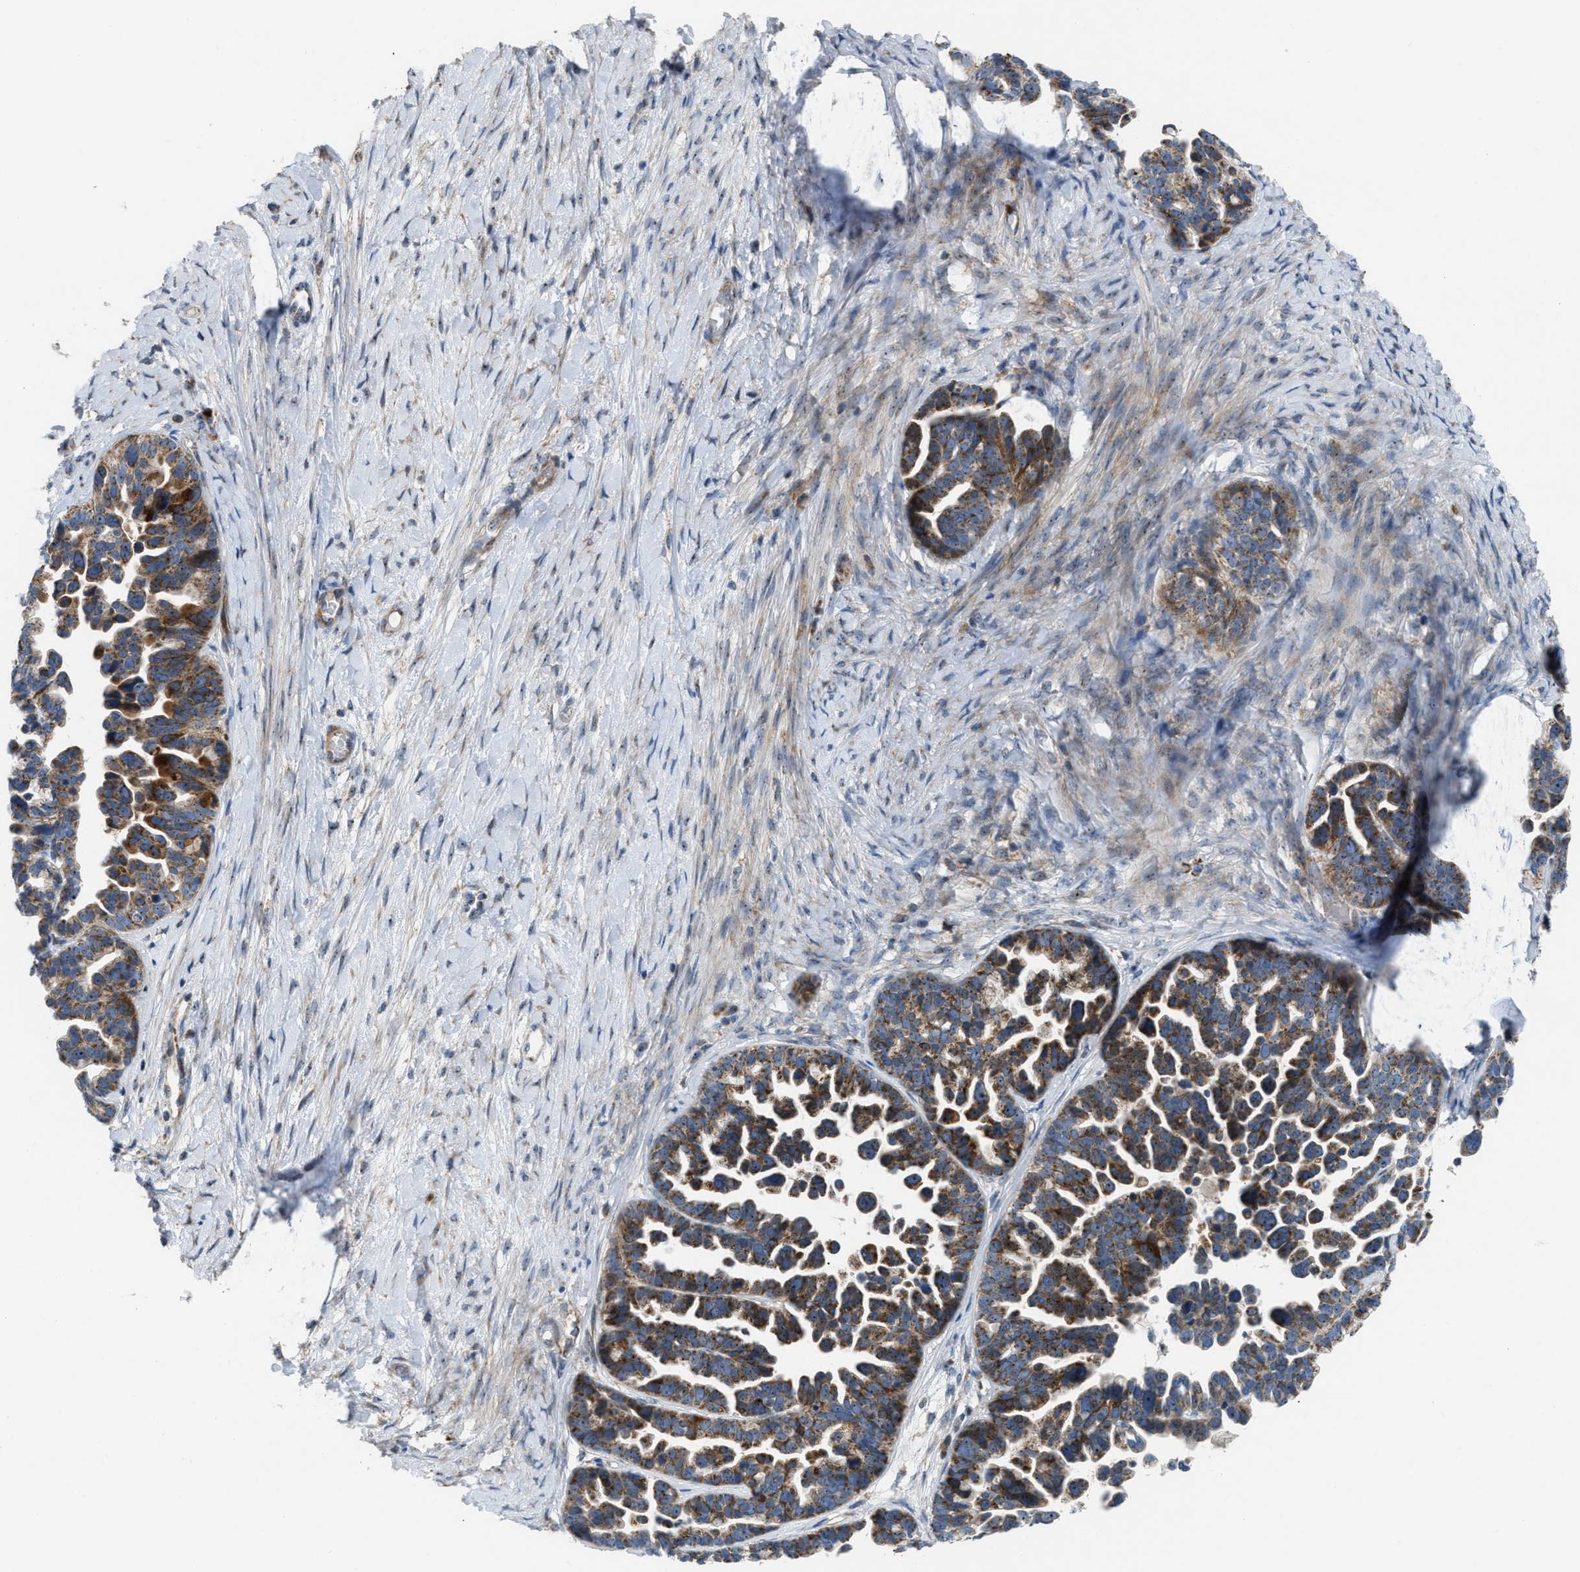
{"staining": {"intensity": "moderate", "quantity": ">75%", "location": "cytoplasmic/membranous"}, "tissue": "ovarian cancer", "cell_type": "Tumor cells", "image_type": "cancer", "snomed": [{"axis": "morphology", "description": "Cystadenocarcinoma, serous, NOS"}, {"axis": "topography", "description": "Ovary"}], "caption": "Moderate cytoplasmic/membranous protein positivity is identified in about >75% of tumor cells in ovarian serous cystadenocarcinoma.", "gene": "TPH1", "patient": {"sex": "female", "age": 56}}